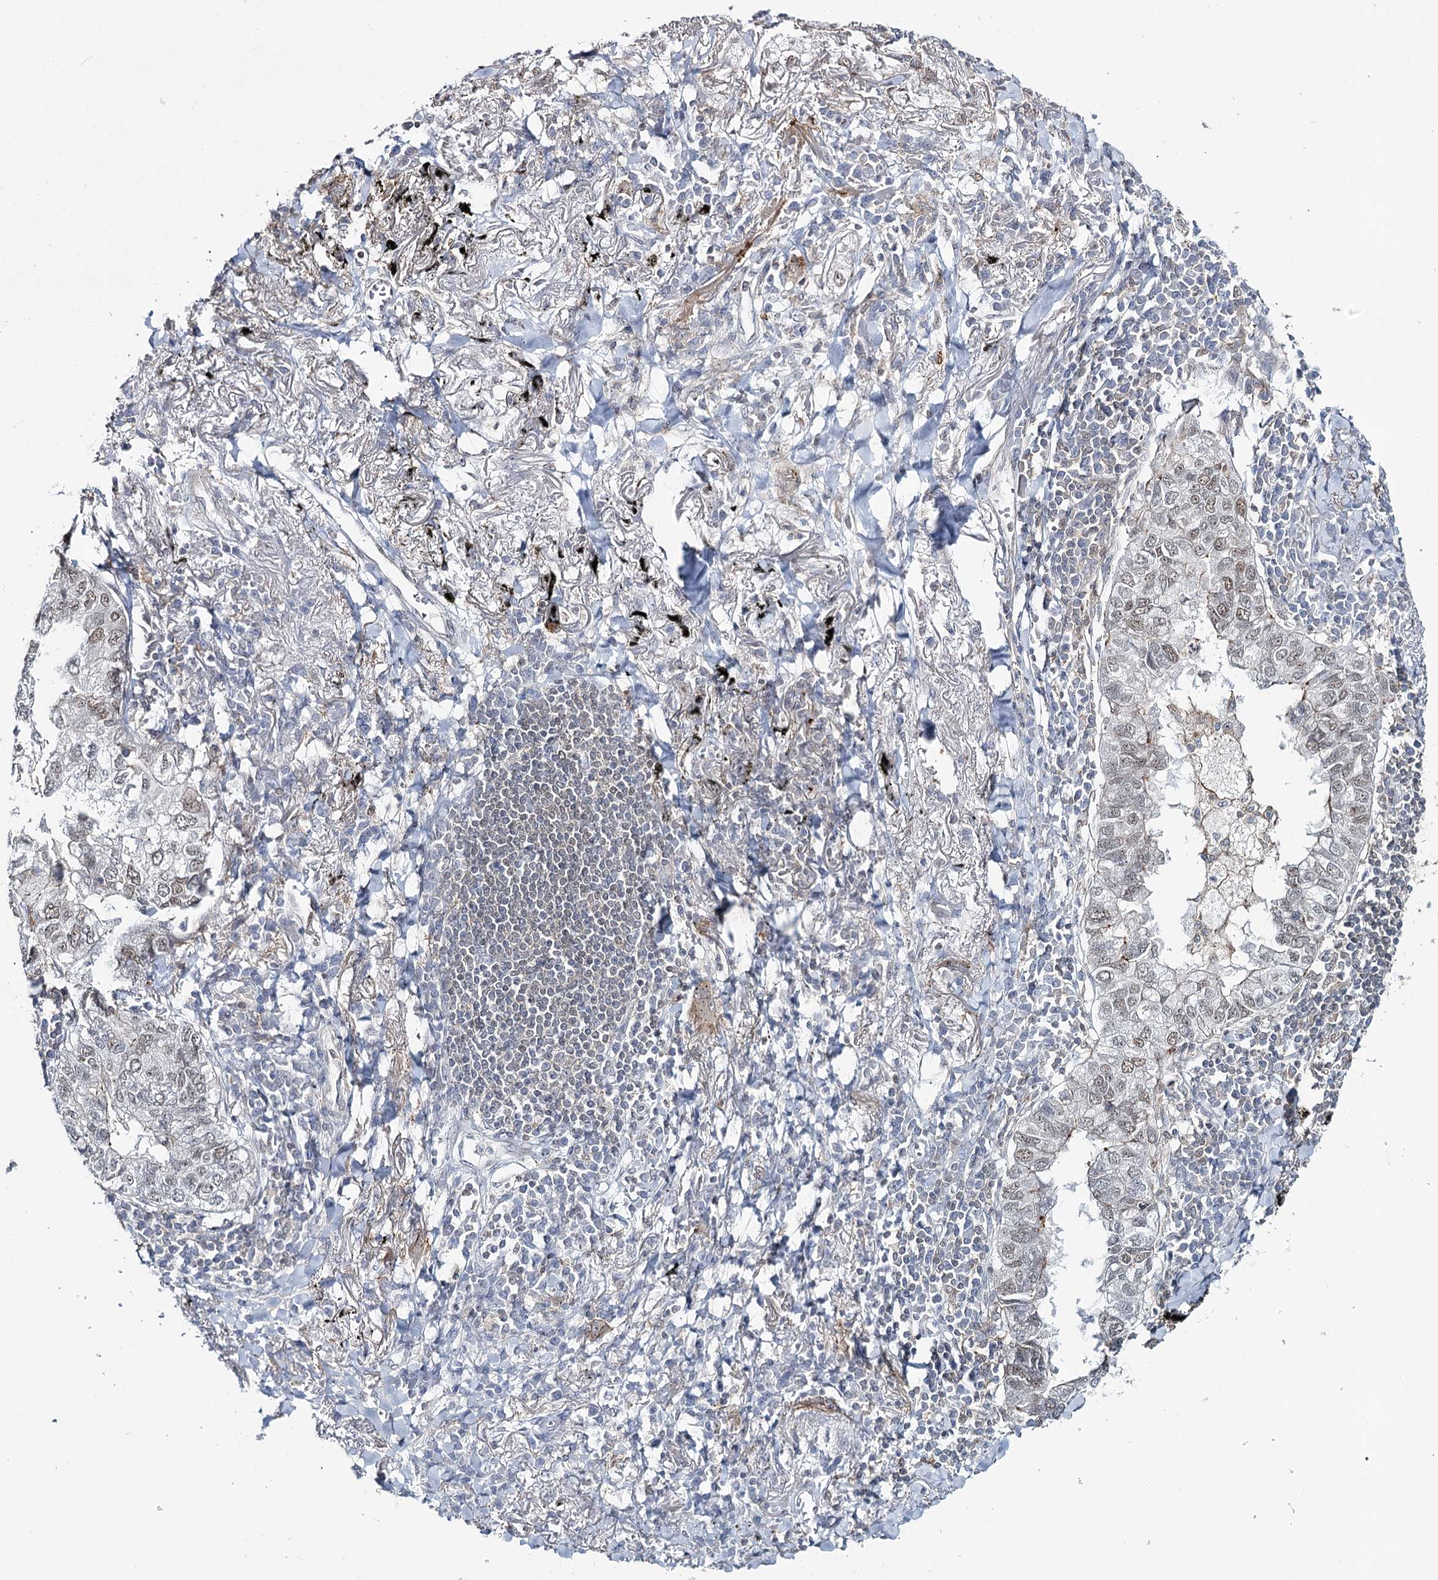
{"staining": {"intensity": "weak", "quantity": "<25%", "location": "nuclear"}, "tissue": "lung cancer", "cell_type": "Tumor cells", "image_type": "cancer", "snomed": [{"axis": "morphology", "description": "Adenocarcinoma, NOS"}, {"axis": "topography", "description": "Lung"}], "caption": "High power microscopy micrograph of an IHC image of adenocarcinoma (lung), revealing no significant staining in tumor cells. The staining was performed using DAB (3,3'-diaminobenzidine) to visualize the protein expression in brown, while the nuclei were stained in blue with hematoxylin (Magnification: 20x).", "gene": "ZC3H8", "patient": {"sex": "male", "age": 65}}